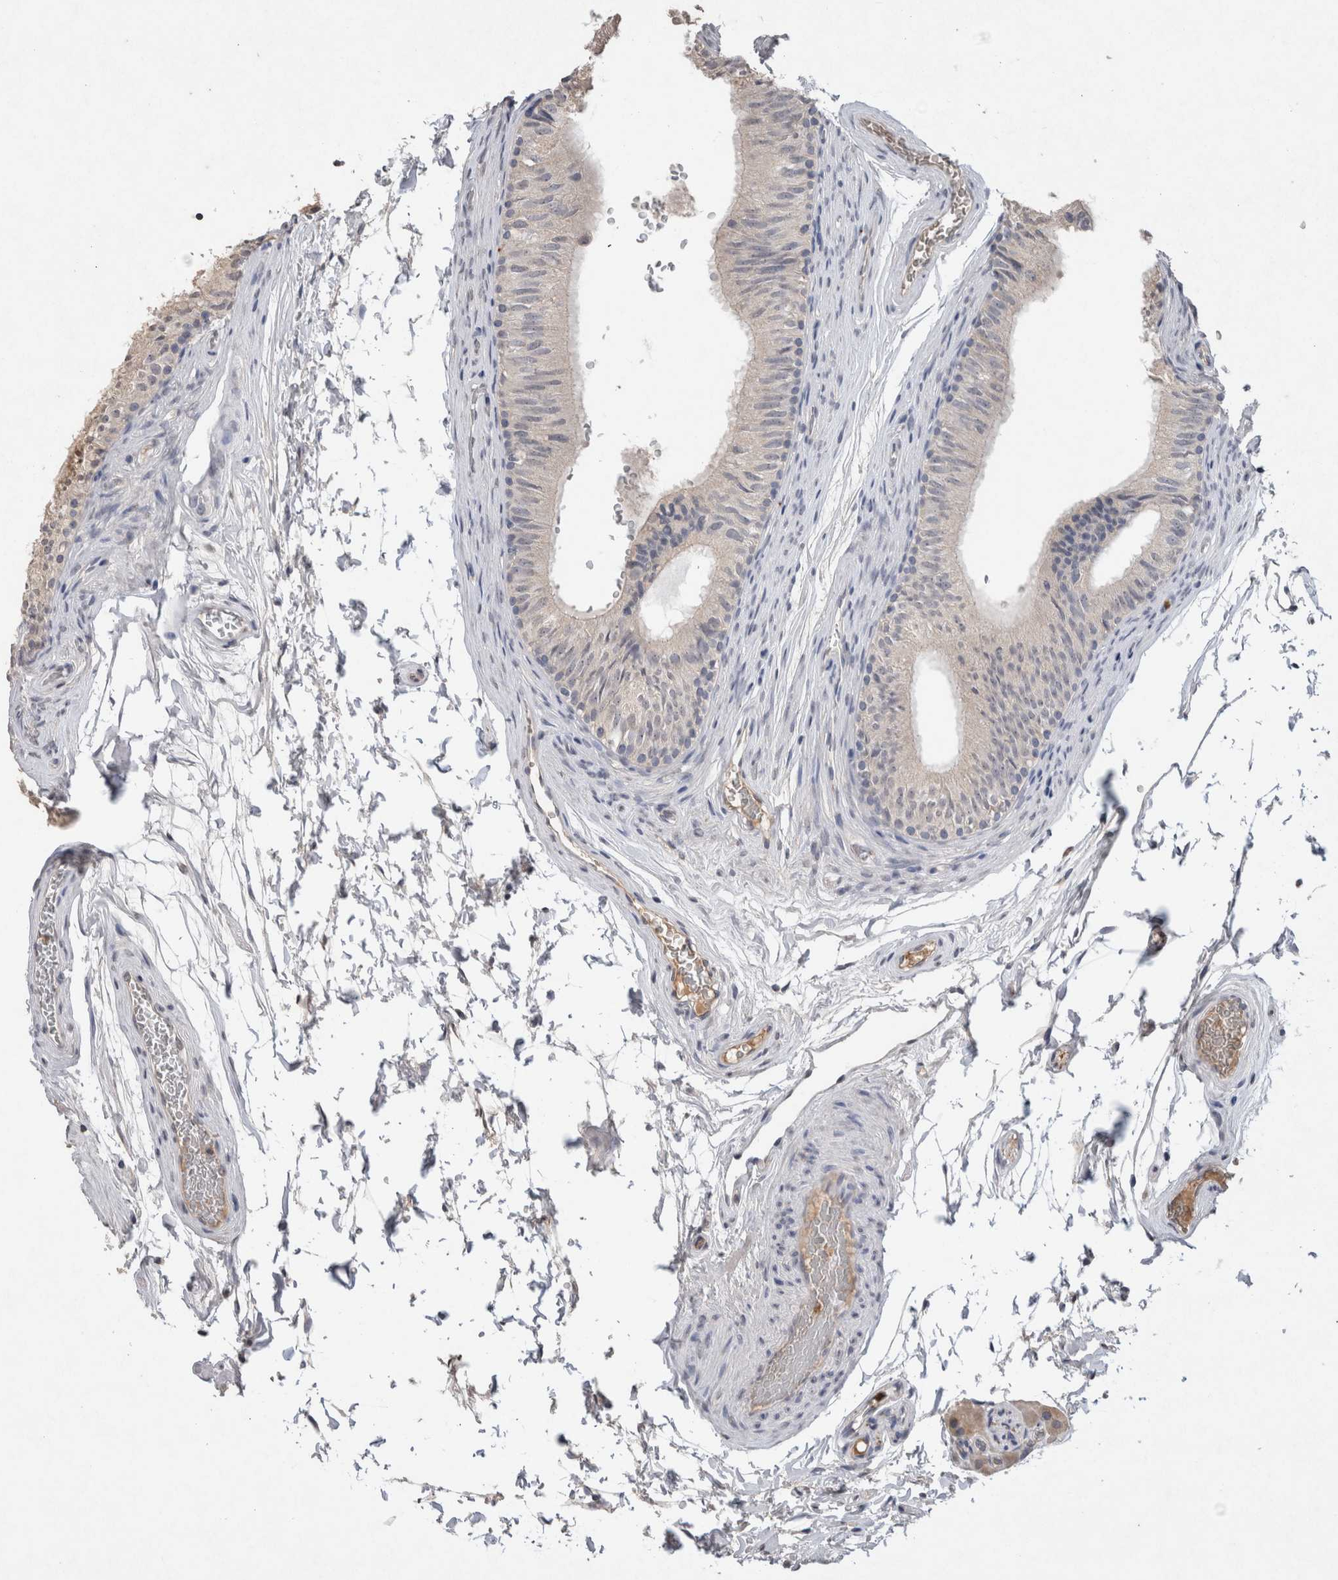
{"staining": {"intensity": "weak", "quantity": "<25%", "location": "nuclear"}, "tissue": "epididymis", "cell_type": "Glandular cells", "image_type": "normal", "snomed": [{"axis": "morphology", "description": "Normal tissue, NOS"}, {"axis": "topography", "description": "Epididymis"}], "caption": "Immunohistochemical staining of unremarkable epididymis exhibits no significant staining in glandular cells. (DAB immunohistochemistry (IHC) visualized using brightfield microscopy, high magnification).", "gene": "FABP7", "patient": {"sex": "male", "age": 36}}